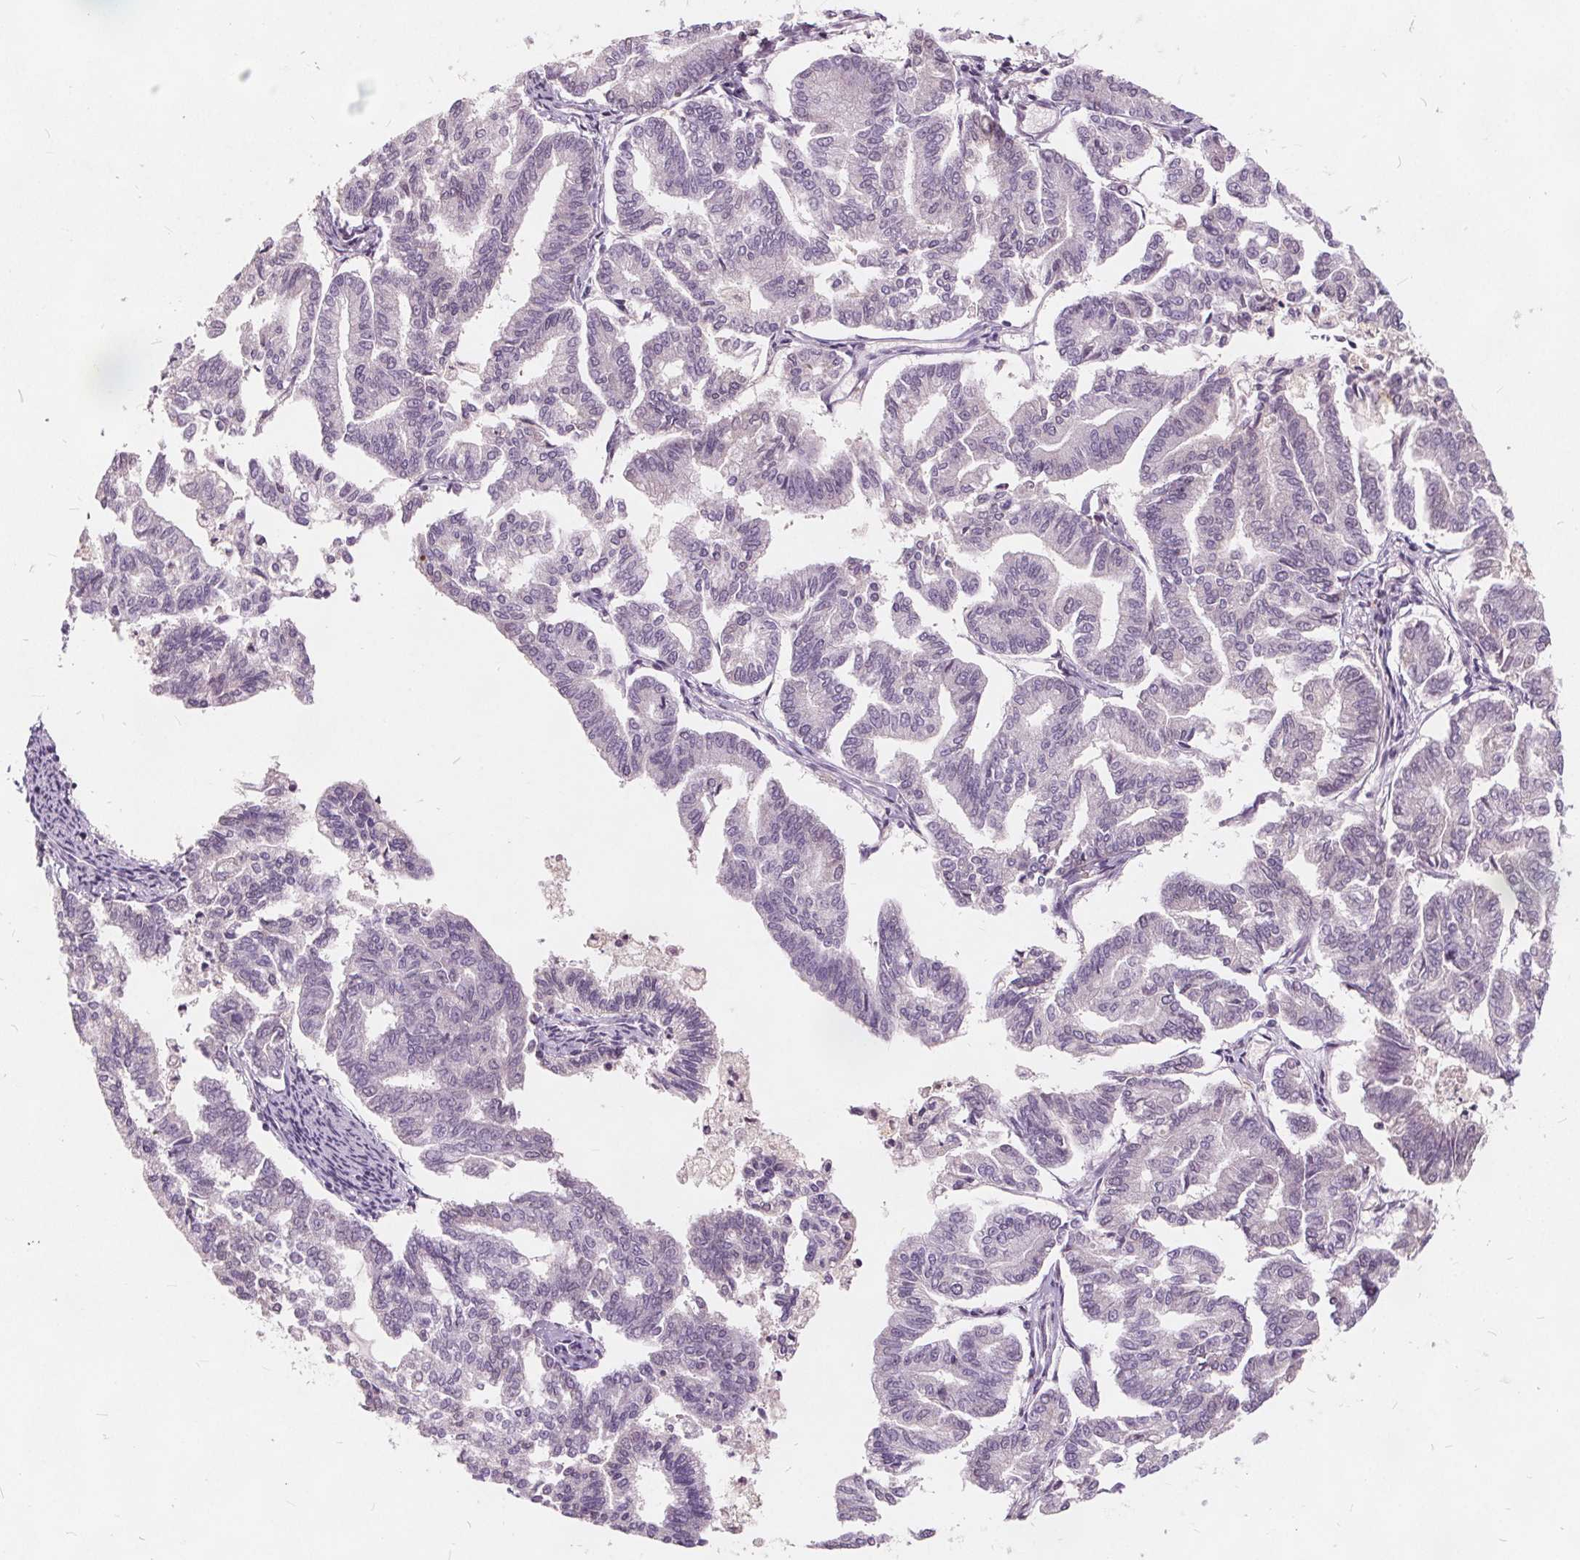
{"staining": {"intensity": "negative", "quantity": "none", "location": "none"}, "tissue": "endometrial cancer", "cell_type": "Tumor cells", "image_type": "cancer", "snomed": [{"axis": "morphology", "description": "Adenocarcinoma, NOS"}, {"axis": "topography", "description": "Endometrium"}], "caption": "This is an immunohistochemistry micrograph of human endometrial cancer. There is no positivity in tumor cells.", "gene": "PLA2G2E", "patient": {"sex": "female", "age": 79}}